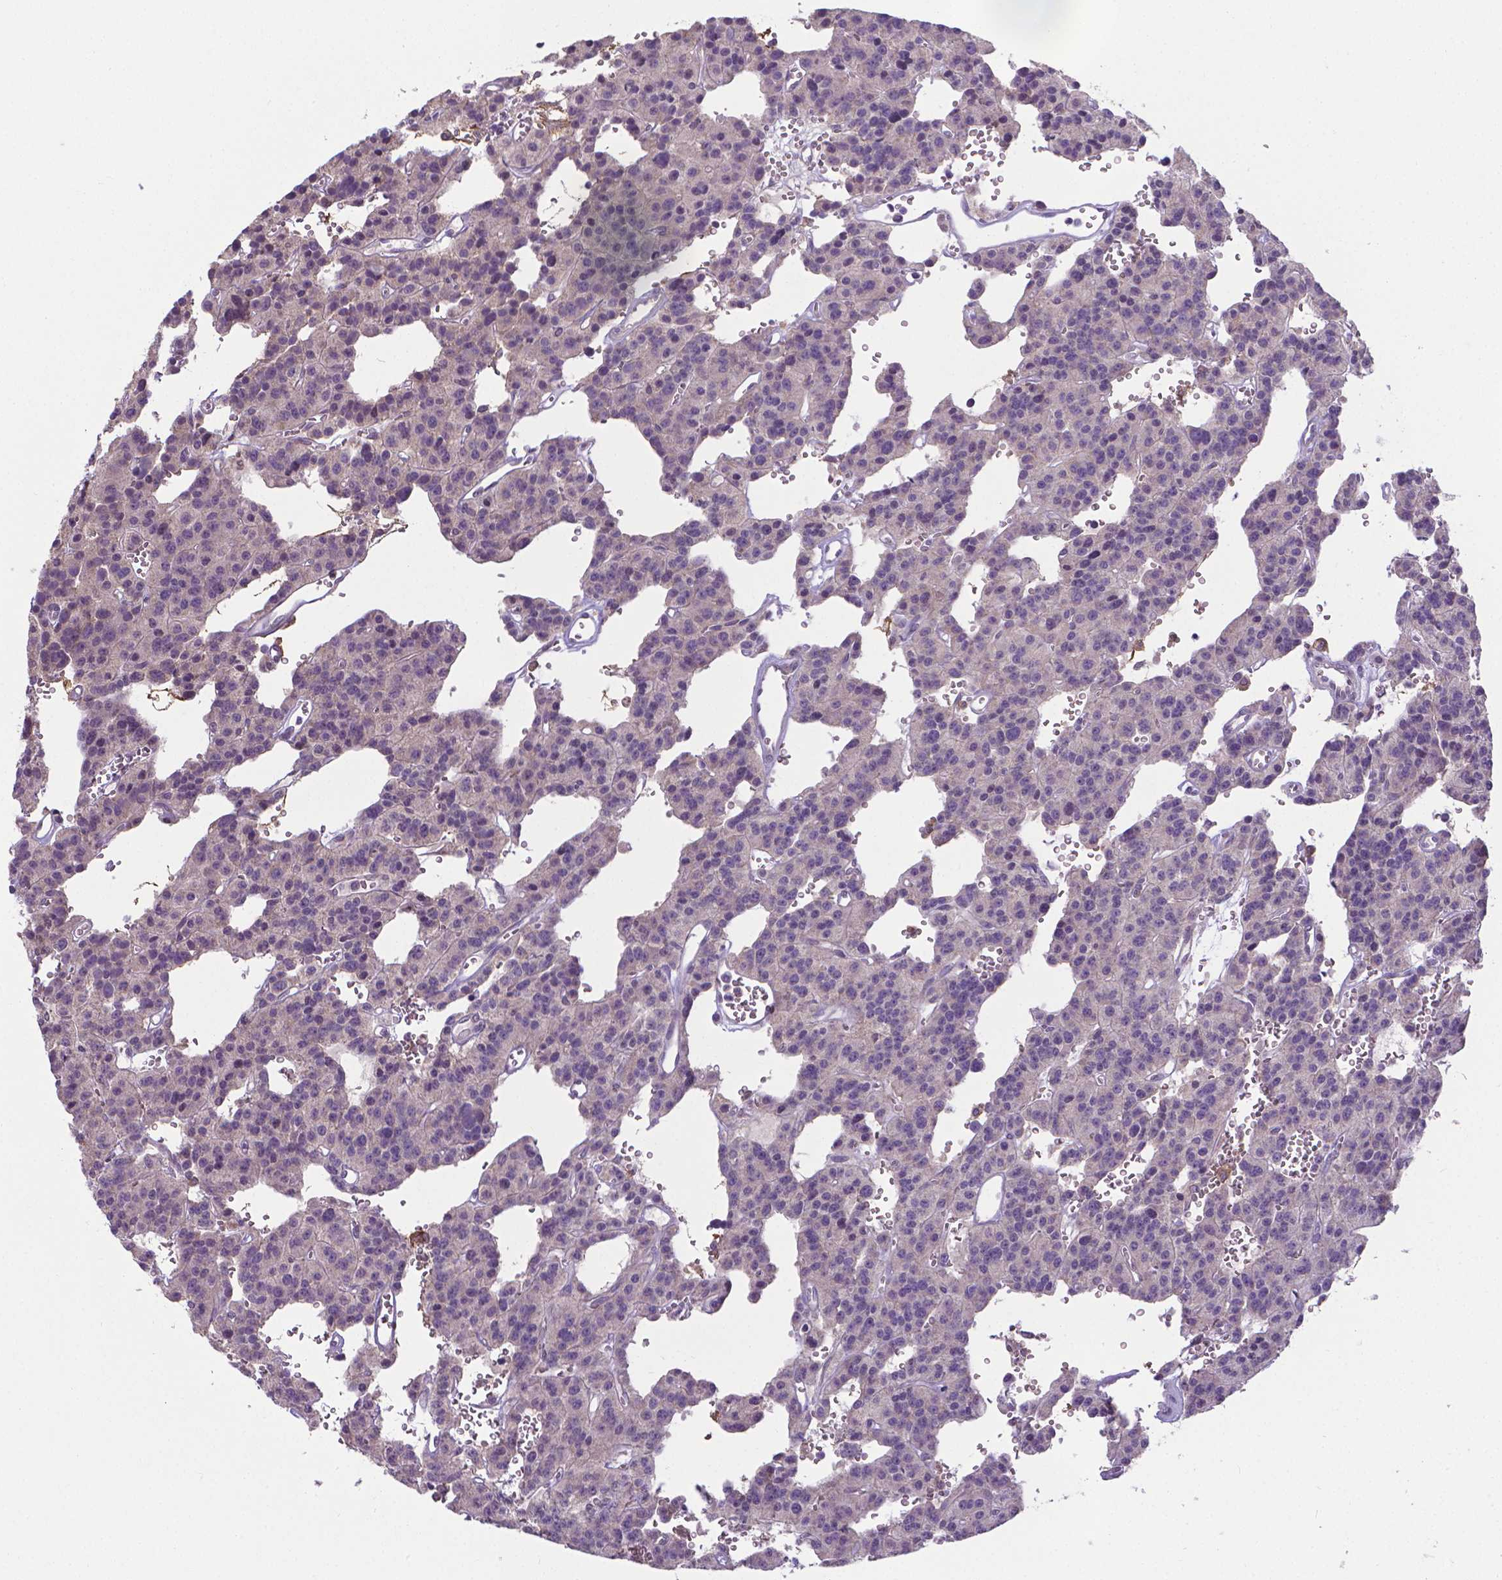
{"staining": {"intensity": "negative", "quantity": "none", "location": "none"}, "tissue": "carcinoid", "cell_type": "Tumor cells", "image_type": "cancer", "snomed": [{"axis": "morphology", "description": "Carcinoid, malignant, NOS"}, {"axis": "topography", "description": "Lung"}], "caption": "This is a histopathology image of IHC staining of malignant carcinoid, which shows no positivity in tumor cells.", "gene": "GPR63", "patient": {"sex": "female", "age": 71}}